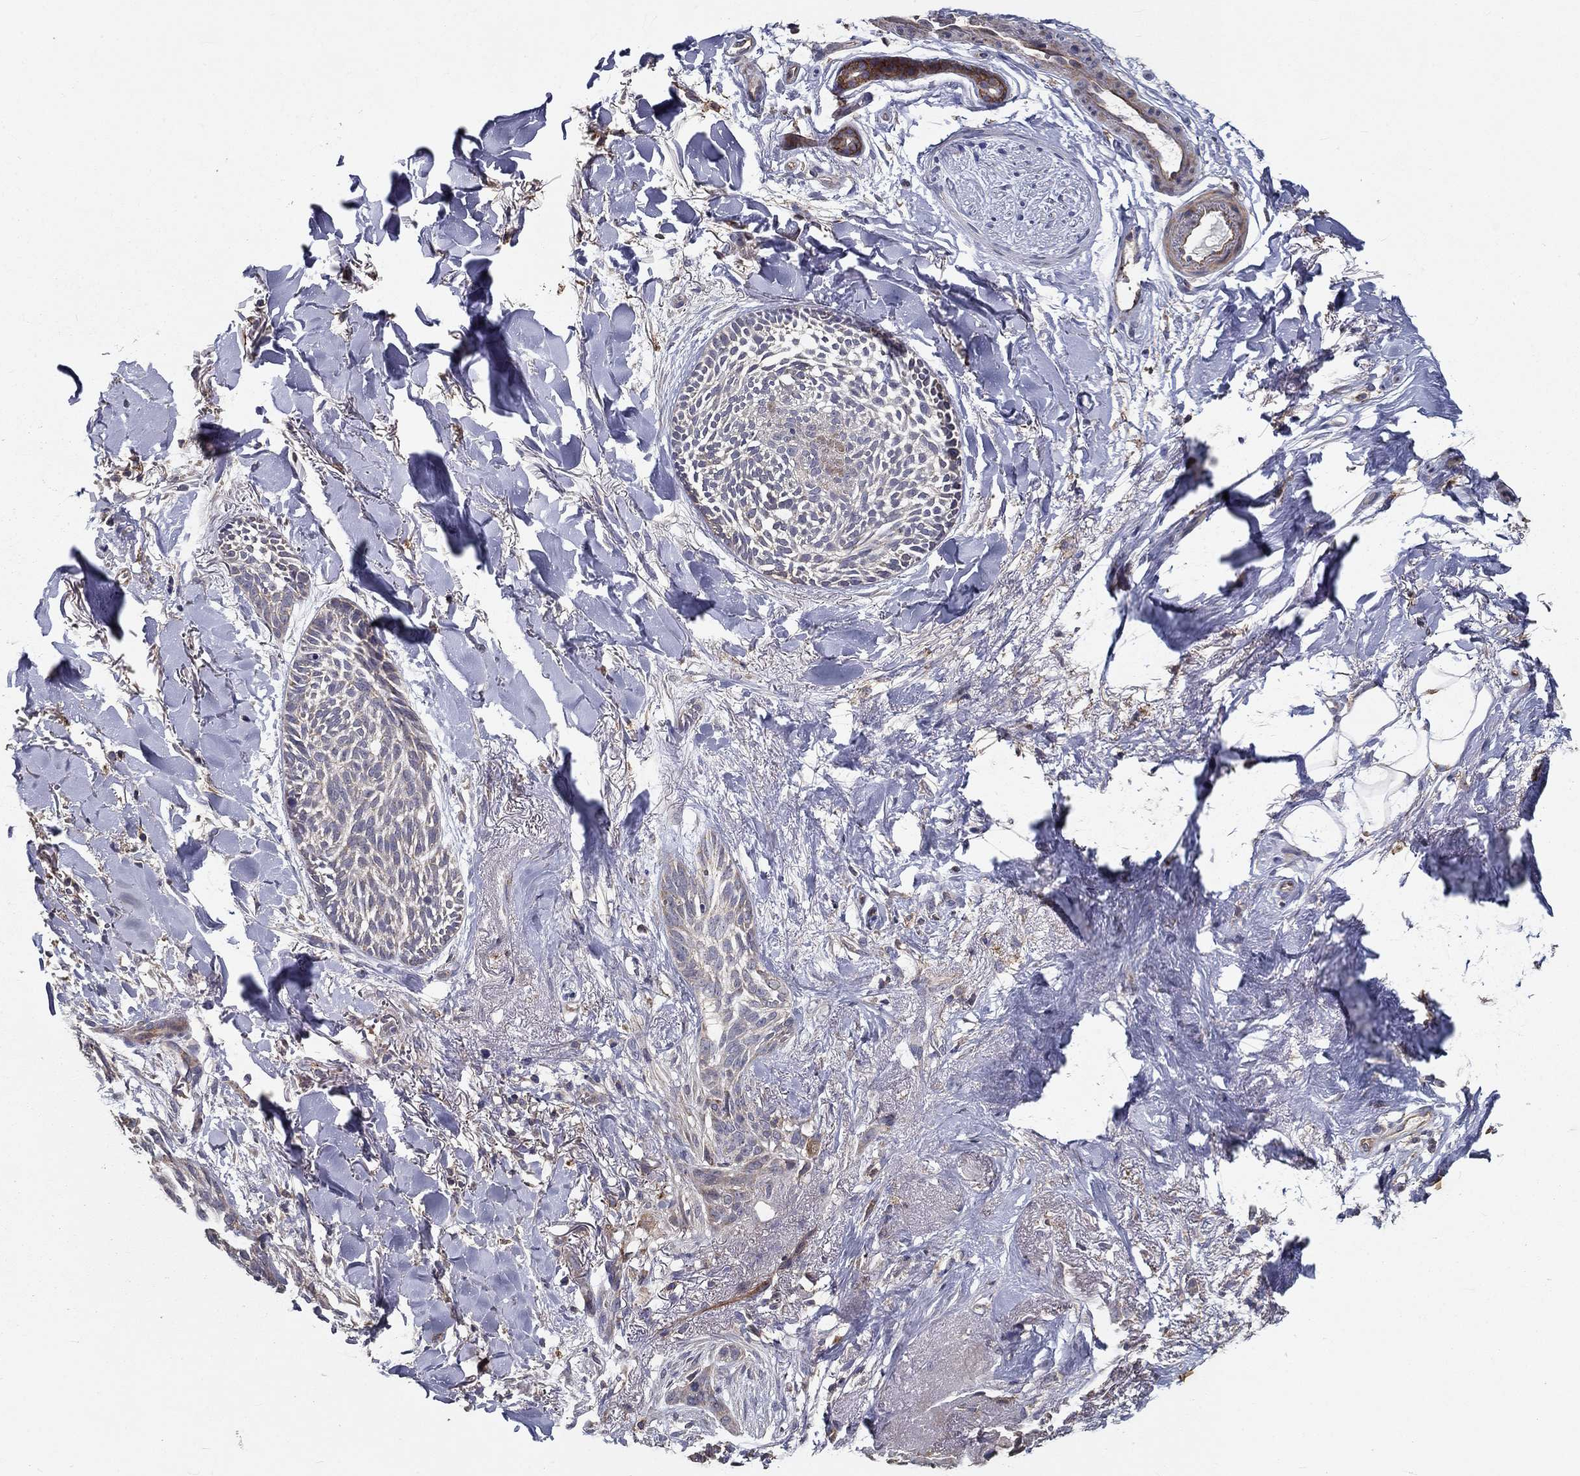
{"staining": {"intensity": "negative", "quantity": "none", "location": "none"}, "tissue": "skin cancer", "cell_type": "Tumor cells", "image_type": "cancer", "snomed": [{"axis": "morphology", "description": "Normal tissue, NOS"}, {"axis": "morphology", "description": "Basal cell carcinoma"}, {"axis": "topography", "description": "Skin"}], "caption": "Immunohistochemistry micrograph of skin cancer stained for a protein (brown), which shows no positivity in tumor cells.", "gene": "ALDH4A1", "patient": {"sex": "male", "age": 84}}